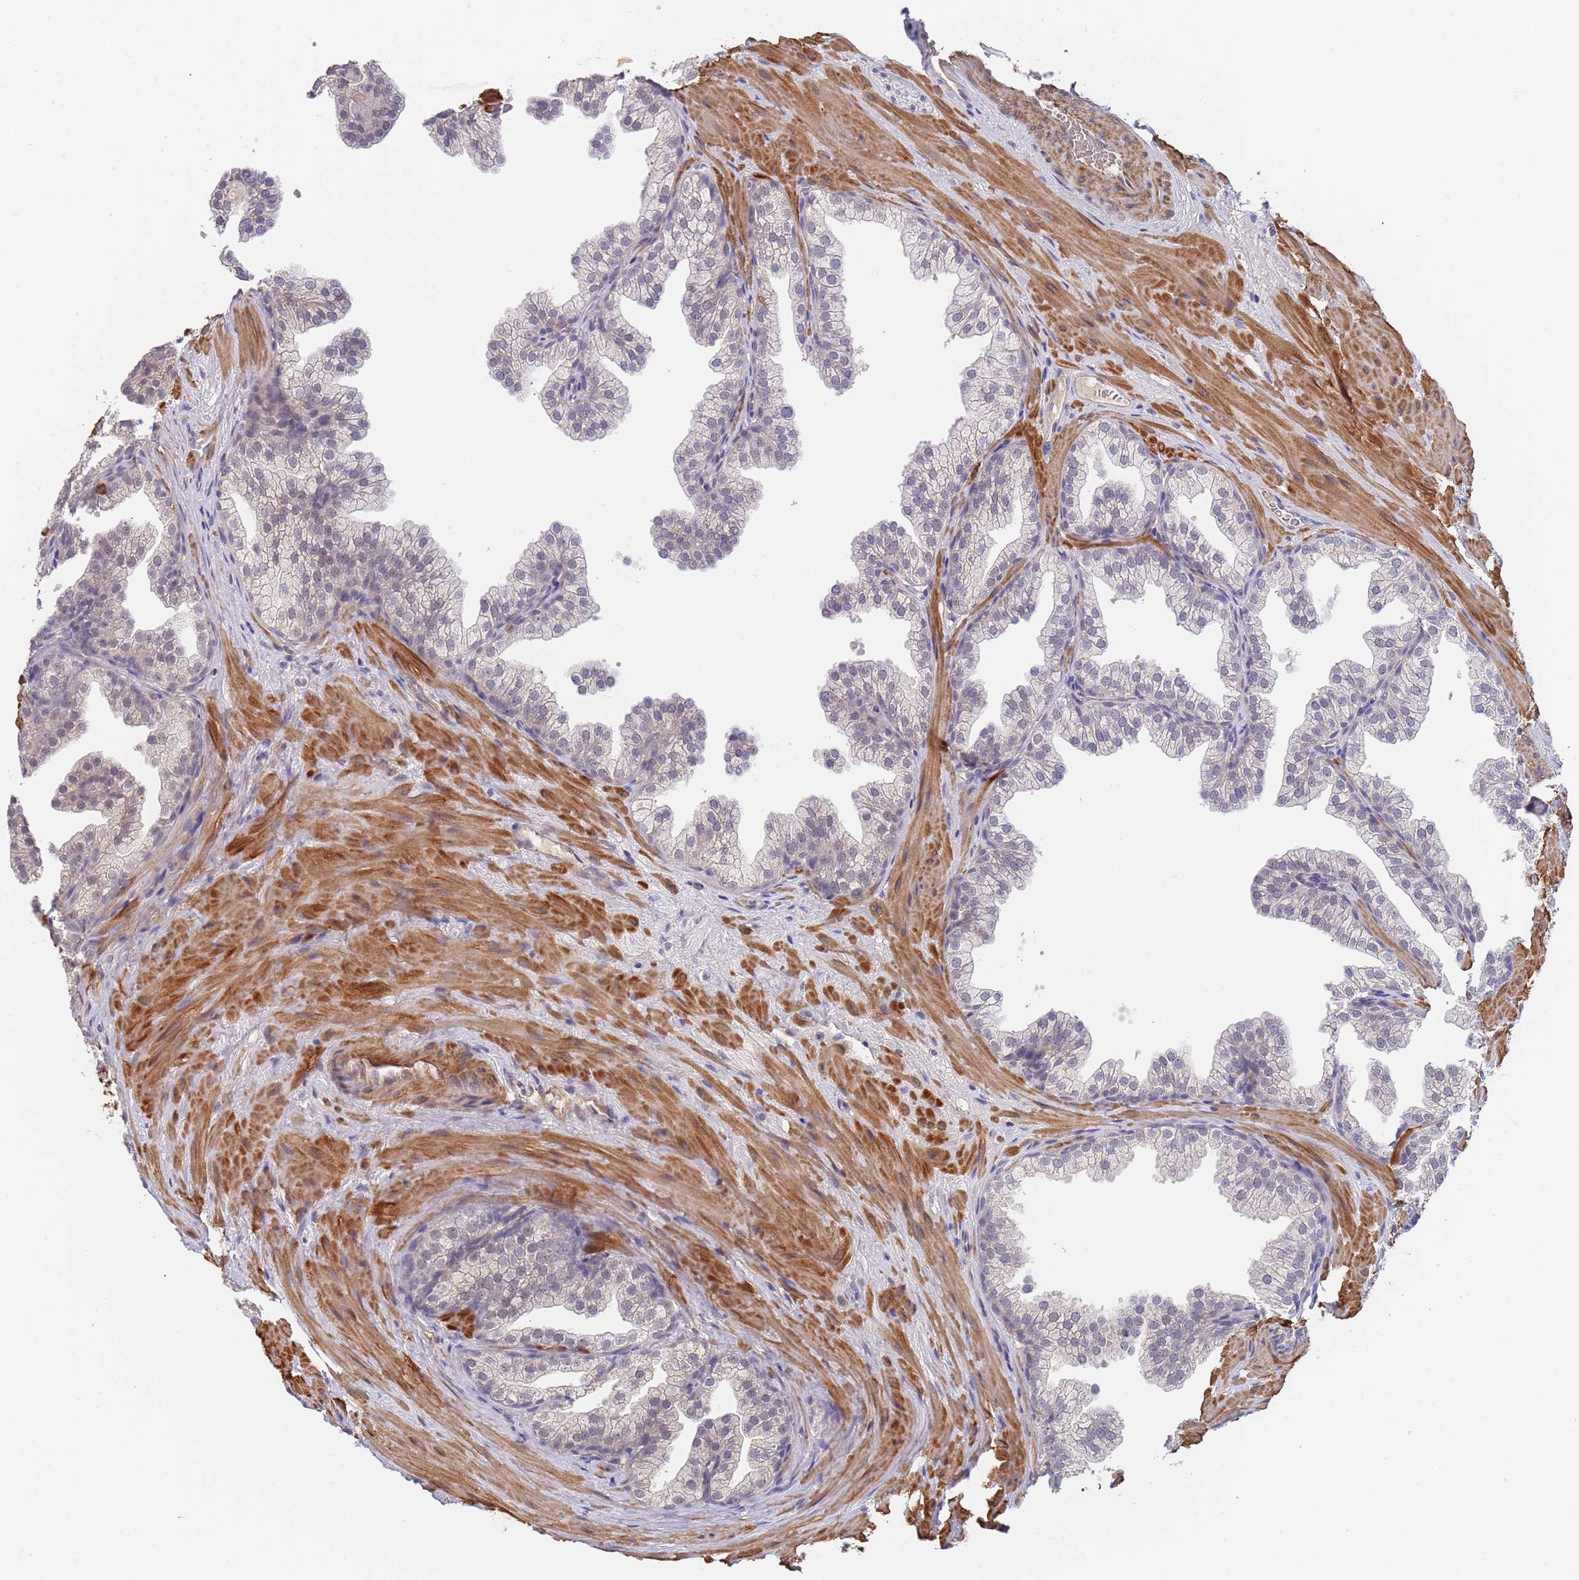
{"staining": {"intensity": "negative", "quantity": "none", "location": "none"}, "tissue": "prostate", "cell_type": "Glandular cells", "image_type": "normal", "snomed": [{"axis": "morphology", "description": "Normal tissue, NOS"}, {"axis": "topography", "description": "Prostate"}], "caption": "This is a histopathology image of IHC staining of normal prostate, which shows no expression in glandular cells.", "gene": "B4GALT4", "patient": {"sex": "male", "age": 37}}